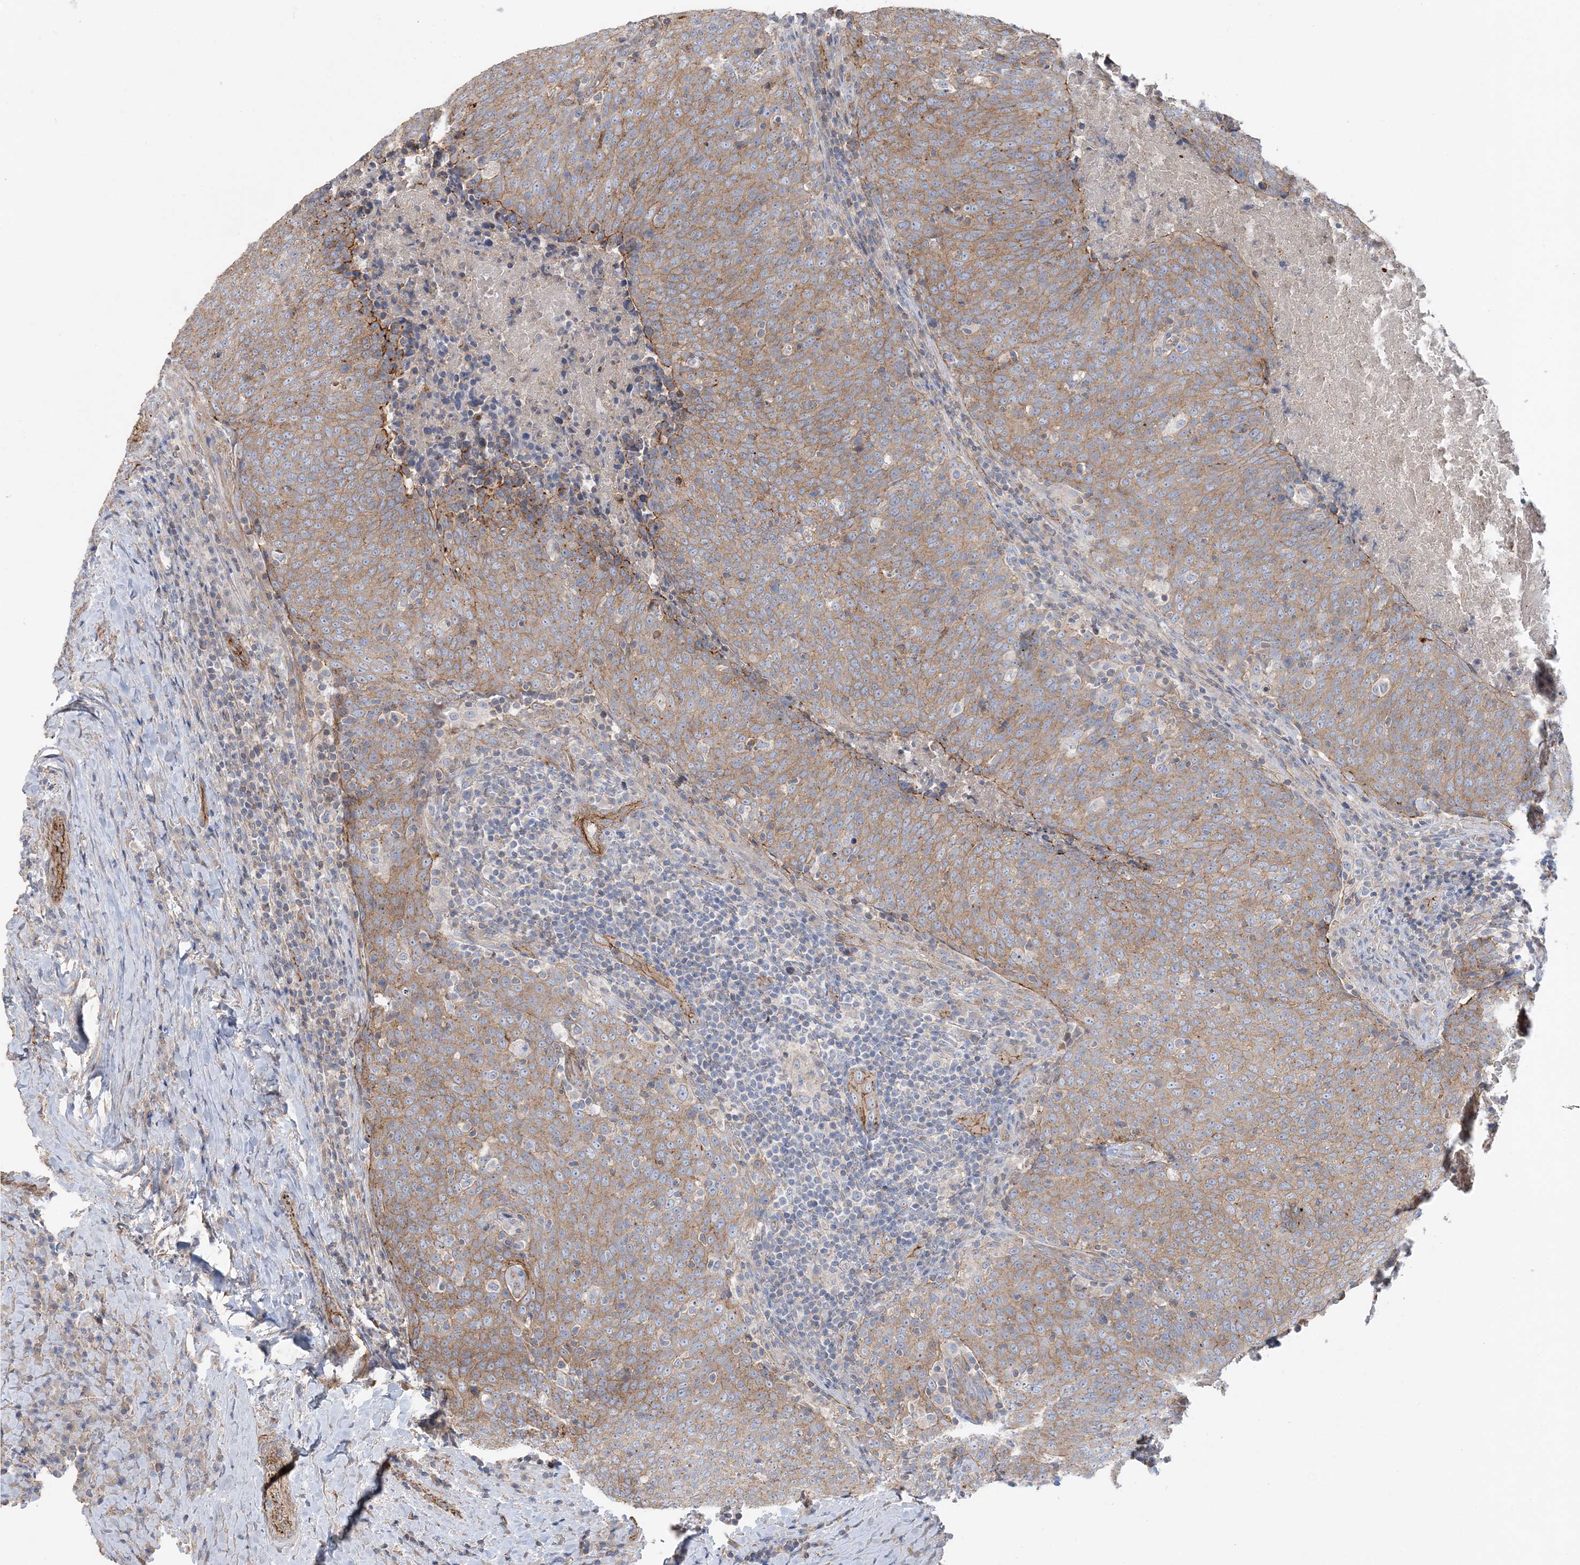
{"staining": {"intensity": "moderate", "quantity": ">75%", "location": "cytoplasmic/membranous"}, "tissue": "head and neck cancer", "cell_type": "Tumor cells", "image_type": "cancer", "snomed": [{"axis": "morphology", "description": "Squamous cell carcinoma, NOS"}, {"axis": "morphology", "description": "Squamous cell carcinoma, metastatic, NOS"}, {"axis": "topography", "description": "Lymph node"}, {"axis": "topography", "description": "Head-Neck"}], "caption": "A brown stain labels moderate cytoplasmic/membranous positivity of a protein in human head and neck cancer (squamous cell carcinoma) tumor cells. The protein of interest is shown in brown color, while the nuclei are stained blue.", "gene": "PIGC", "patient": {"sex": "male", "age": 62}}